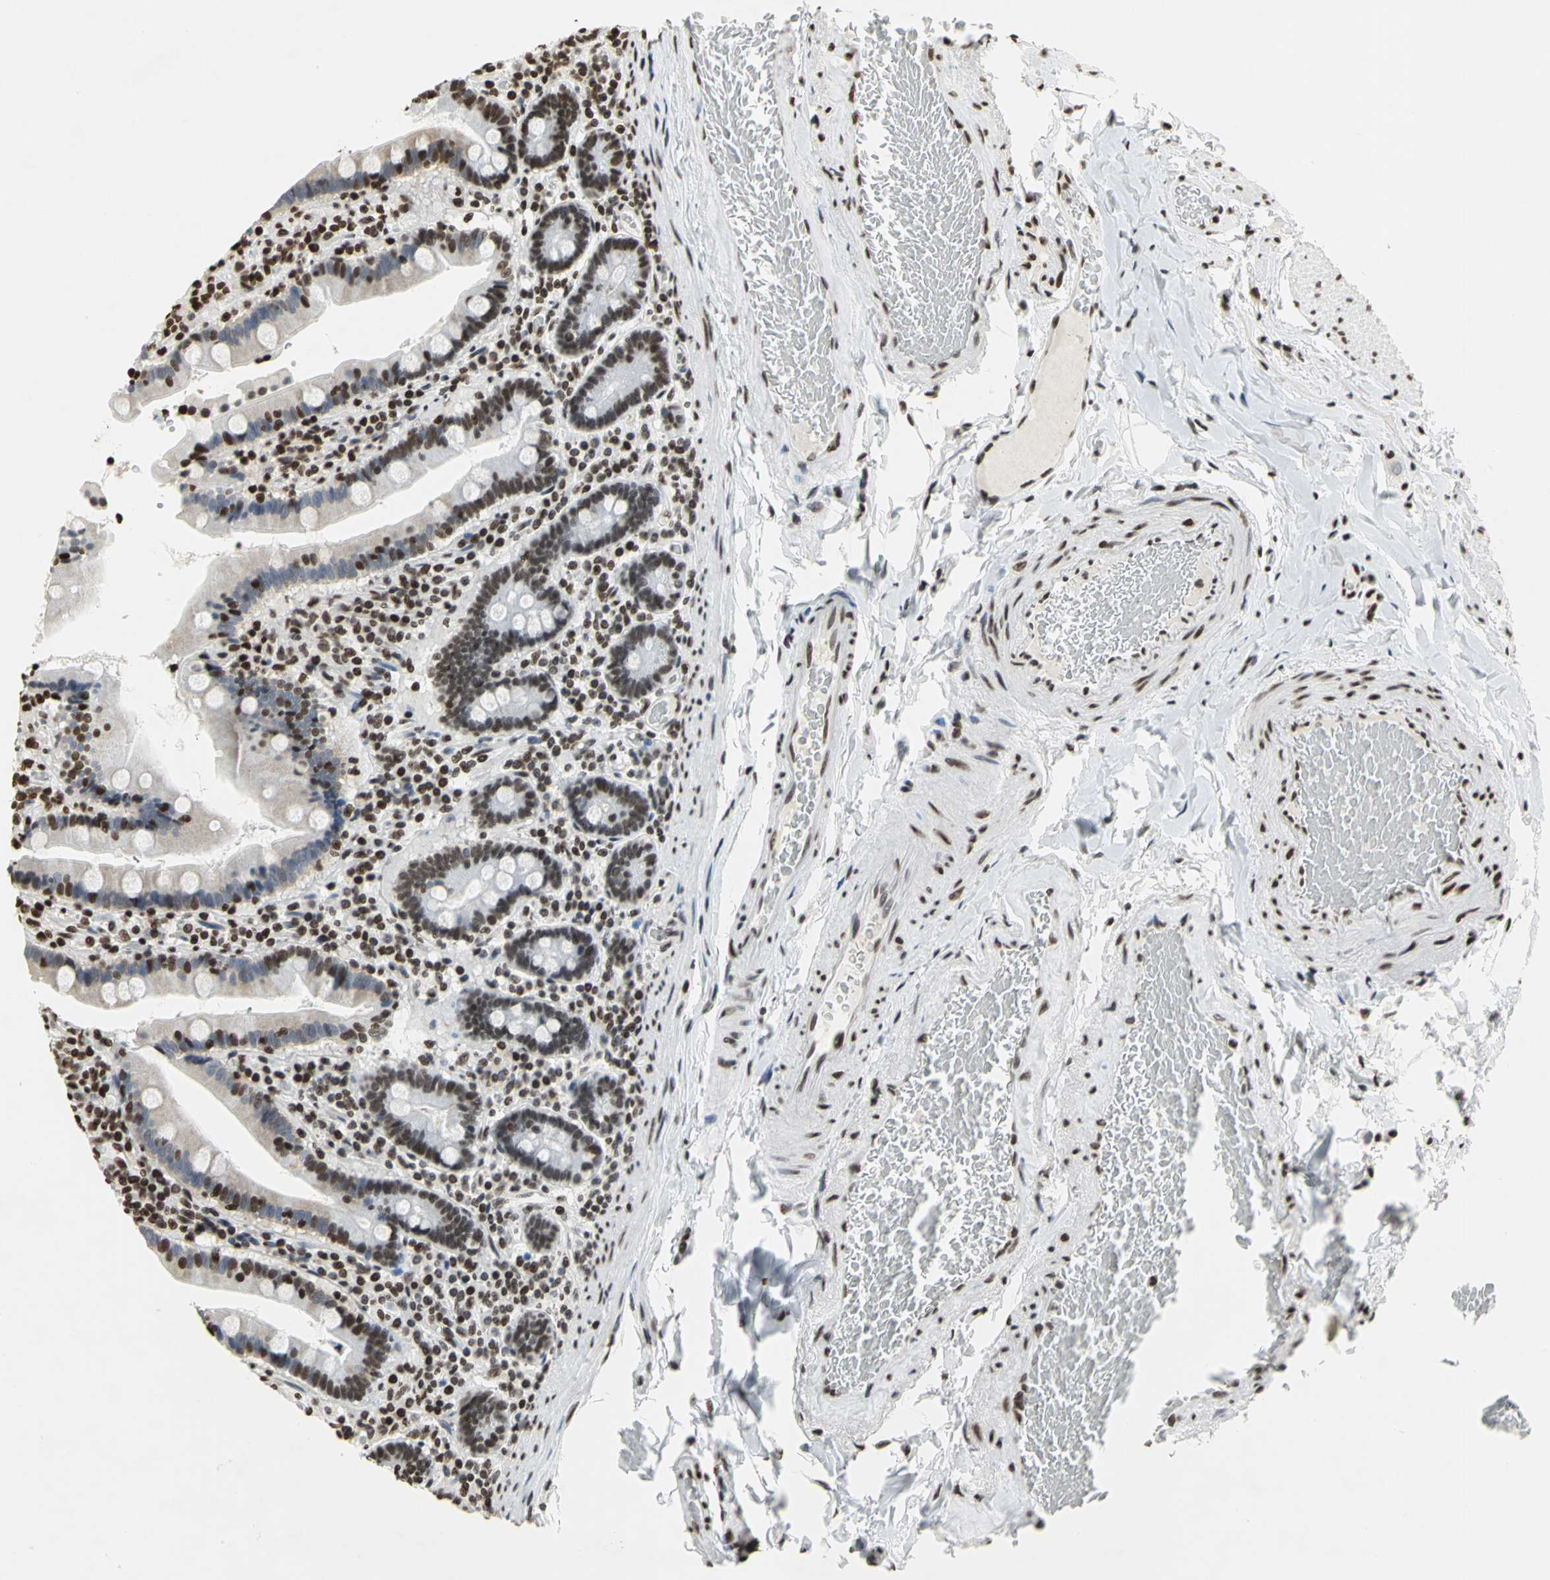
{"staining": {"intensity": "strong", "quantity": ">75%", "location": "nuclear"}, "tissue": "duodenum", "cell_type": "Glandular cells", "image_type": "normal", "snomed": [{"axis": "morphology", "description": "Normal tissue, NOS"}, {"axis": "topography", "description": "Duodenum"}], "caption": "Normal duodenum demonstrates strong nuclear positivity in about >75% of glandular cells.", "gene": "HMGB1", "patient": {"sex": "female", "age": 53}}